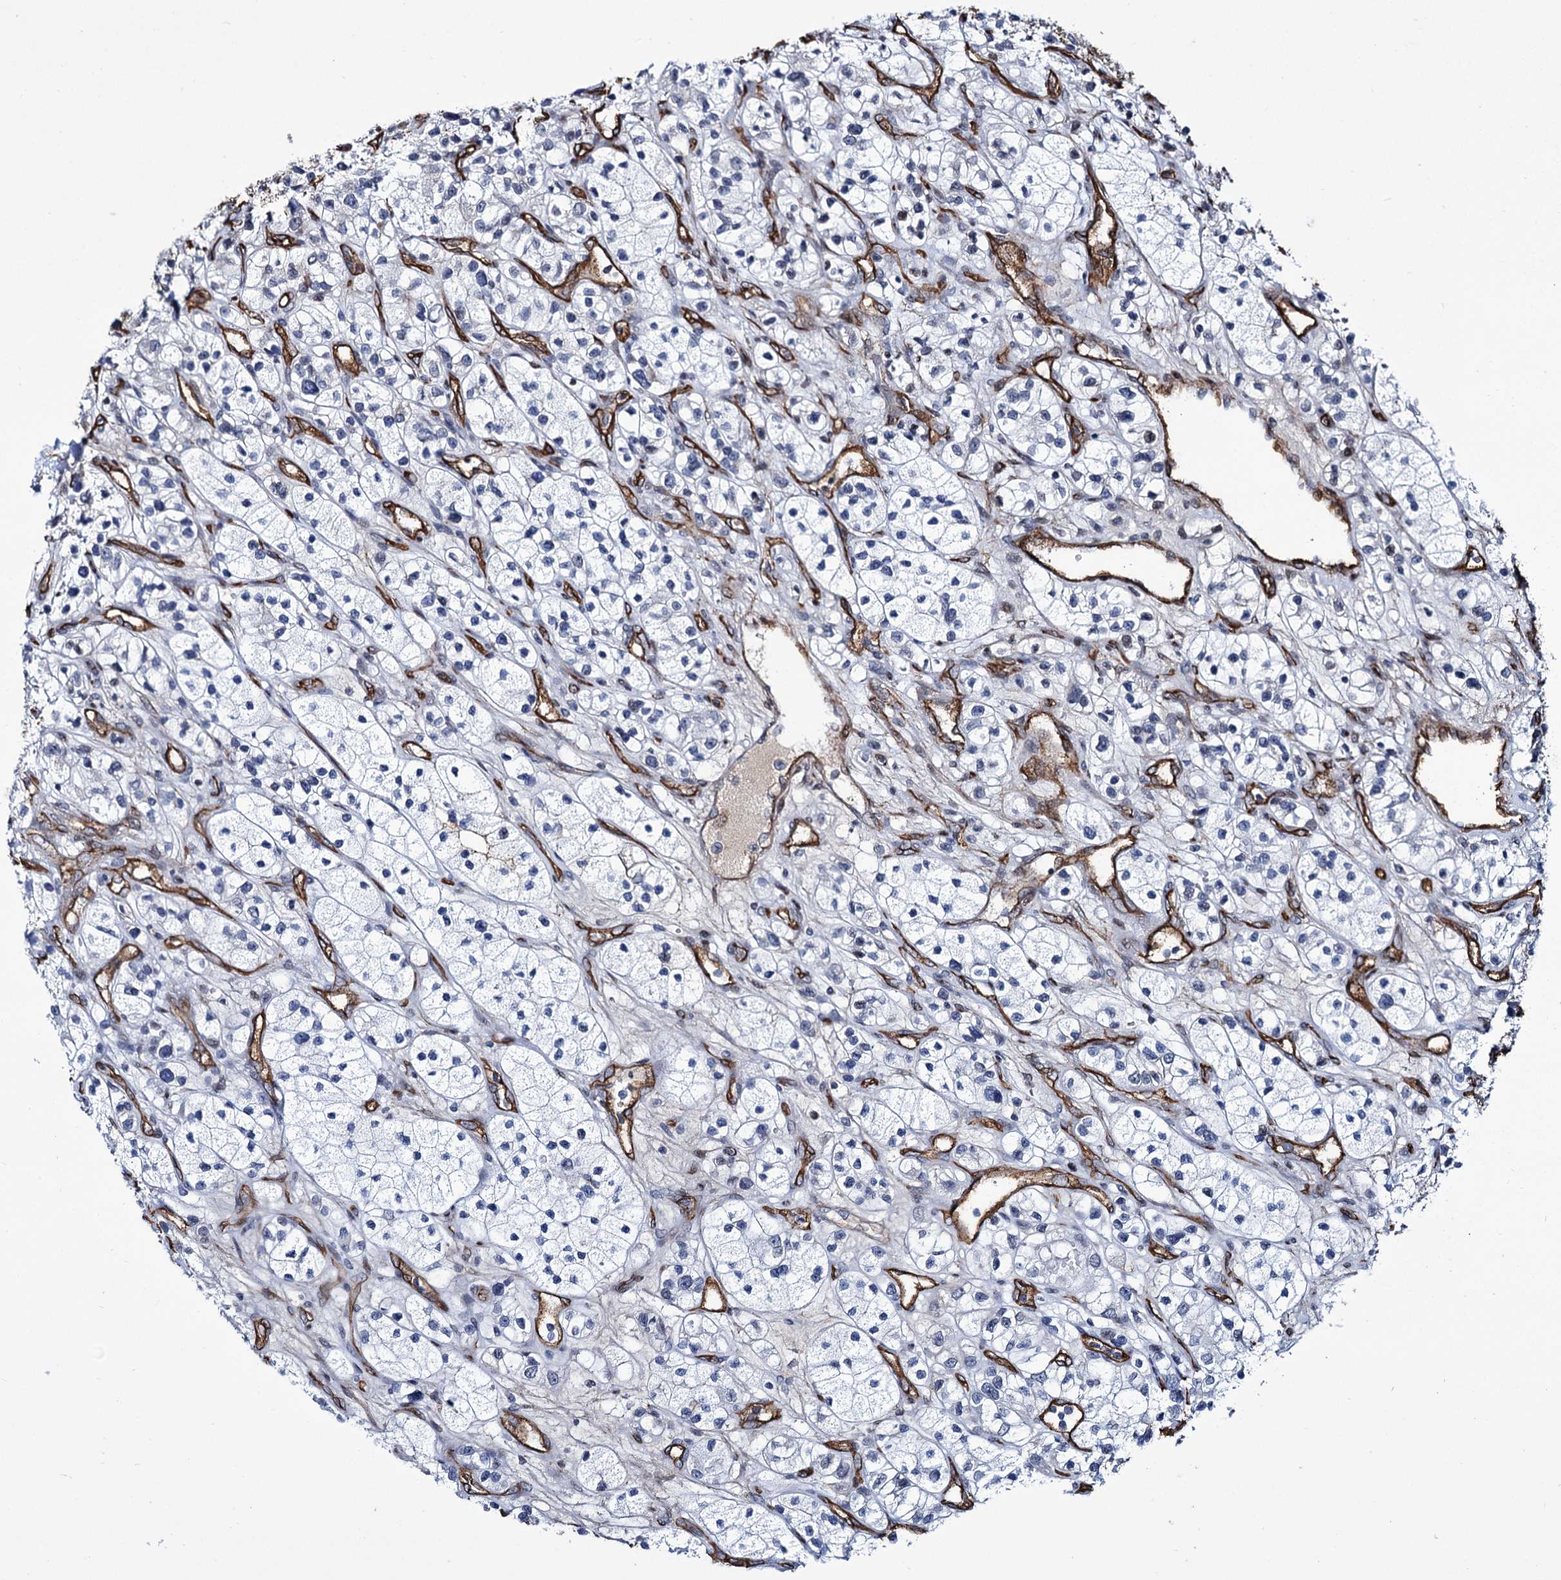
{"staining": {"intensity": "negative", "quantity": "none", "location": "none"}, "tissue": "renal cancer", "cell_type": "Tumor cells", "image_type": "cancer", "snomed": [{"axis": "morphology", "description": "Adenocarcinoma, NOS"}, {"axis": "topography", "description": "Kidney"}], "caption": "Immunohistochemistry (IHC) image of neoplastic tissue: human renal cancer (adenocarcinoma) stained with DAB shows no significant protein expression in tumor cells. Nuclei are stained in blue.", "gene": "ZC3H12C", "patient": {"sex": "female", "age": 57}}